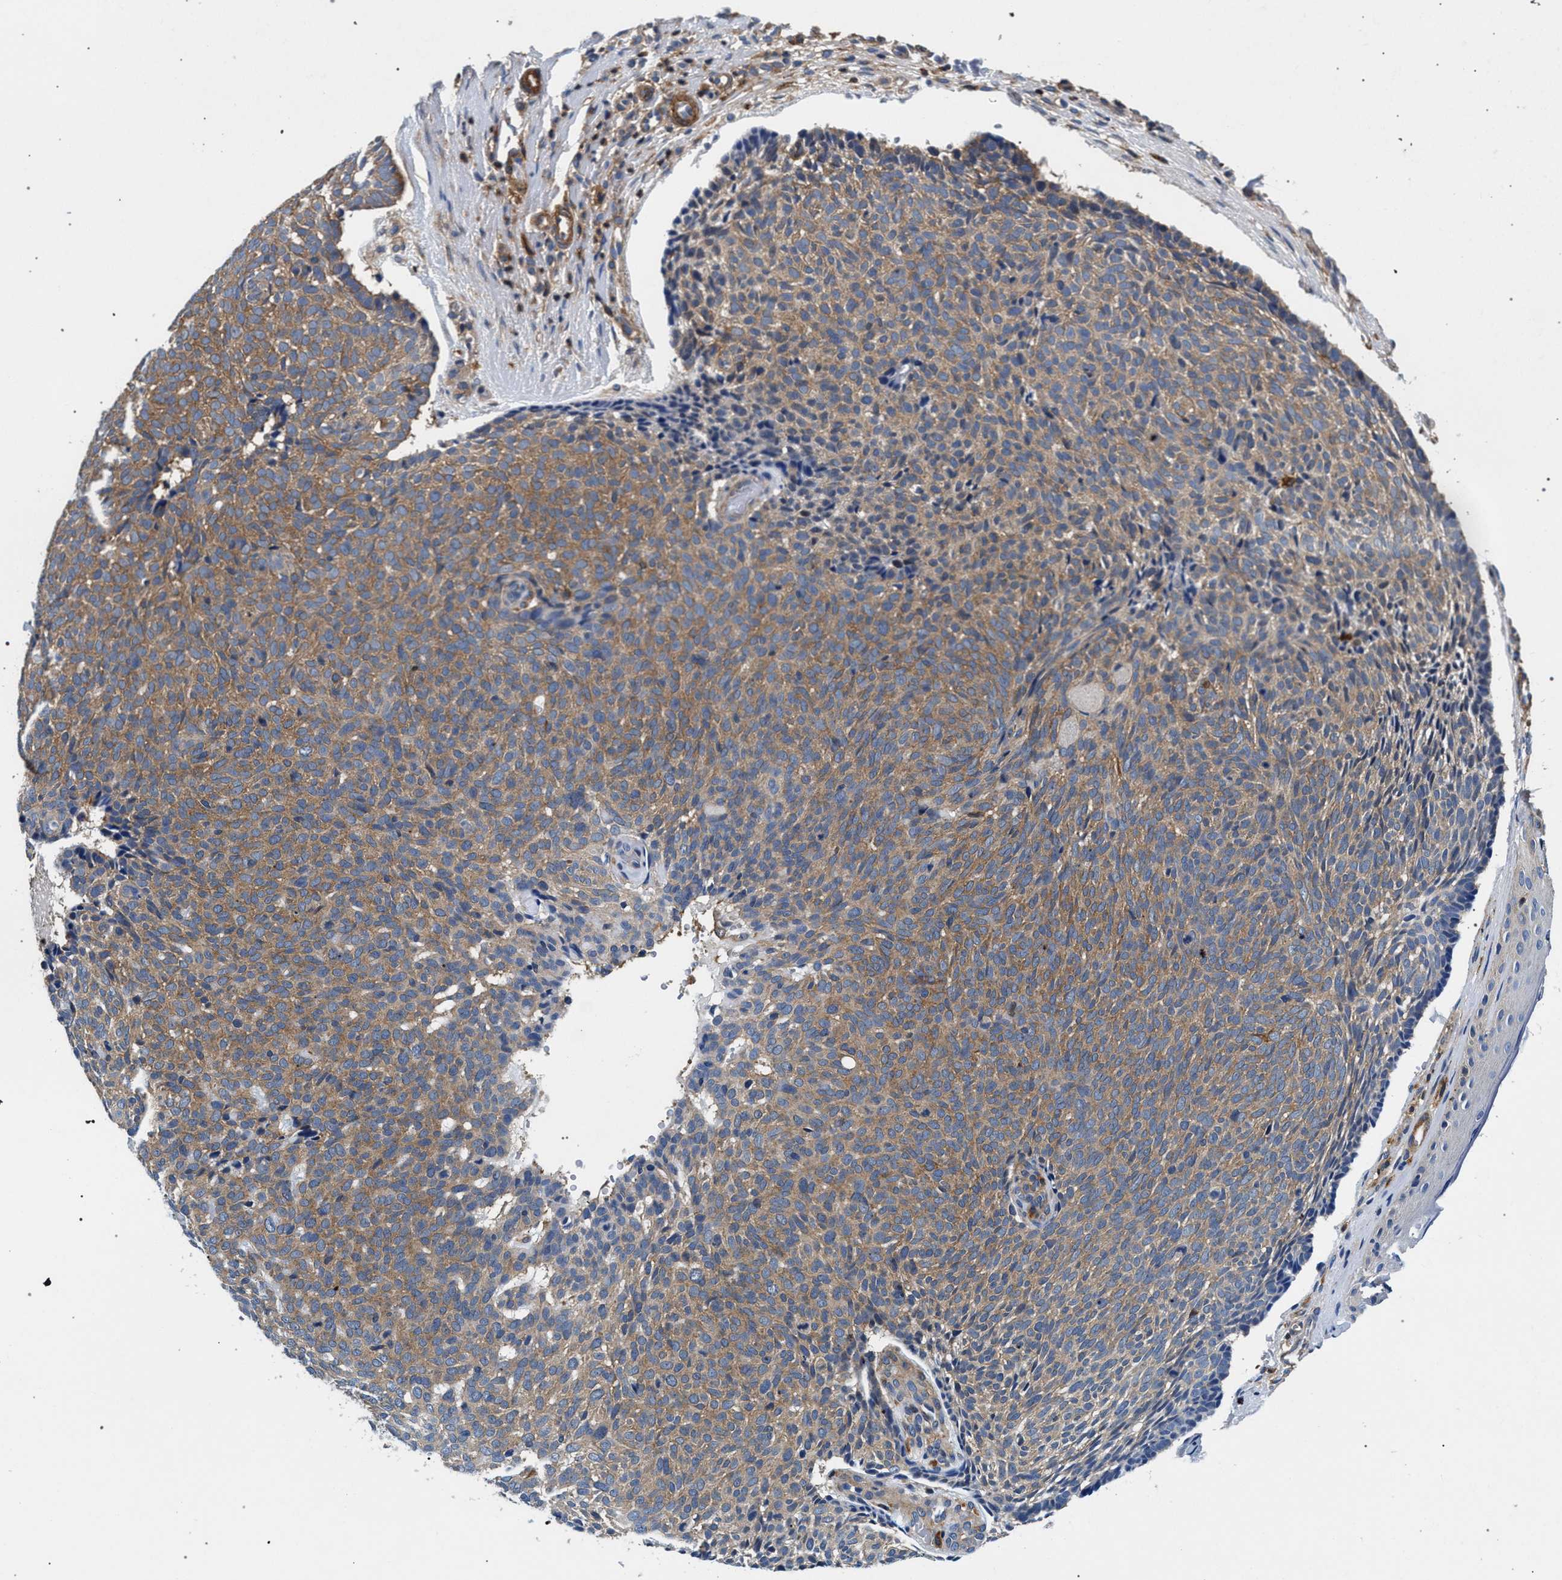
{"staining": {"intensity": "moderate", "quantity": ">75%", "location": "cytoplasmic/membranous"}, "tissue": "skin cancer", "cell_type": "Tumor cells", "image_type": "cancer", "snomed": [{"axis": "morphology", "description": "Basal cell carcinoma"}, {"axis": "topography", "description": "Skin"}], "caption": "High-power microscopy captured an immunohistochemistry photomicrograph of skin cancer, revealing moderate cytoplasmic/membranous staining in about >75% of tumor cells.", "gene": "LASP1", "patient": {"sex": "male", "age": 61}}